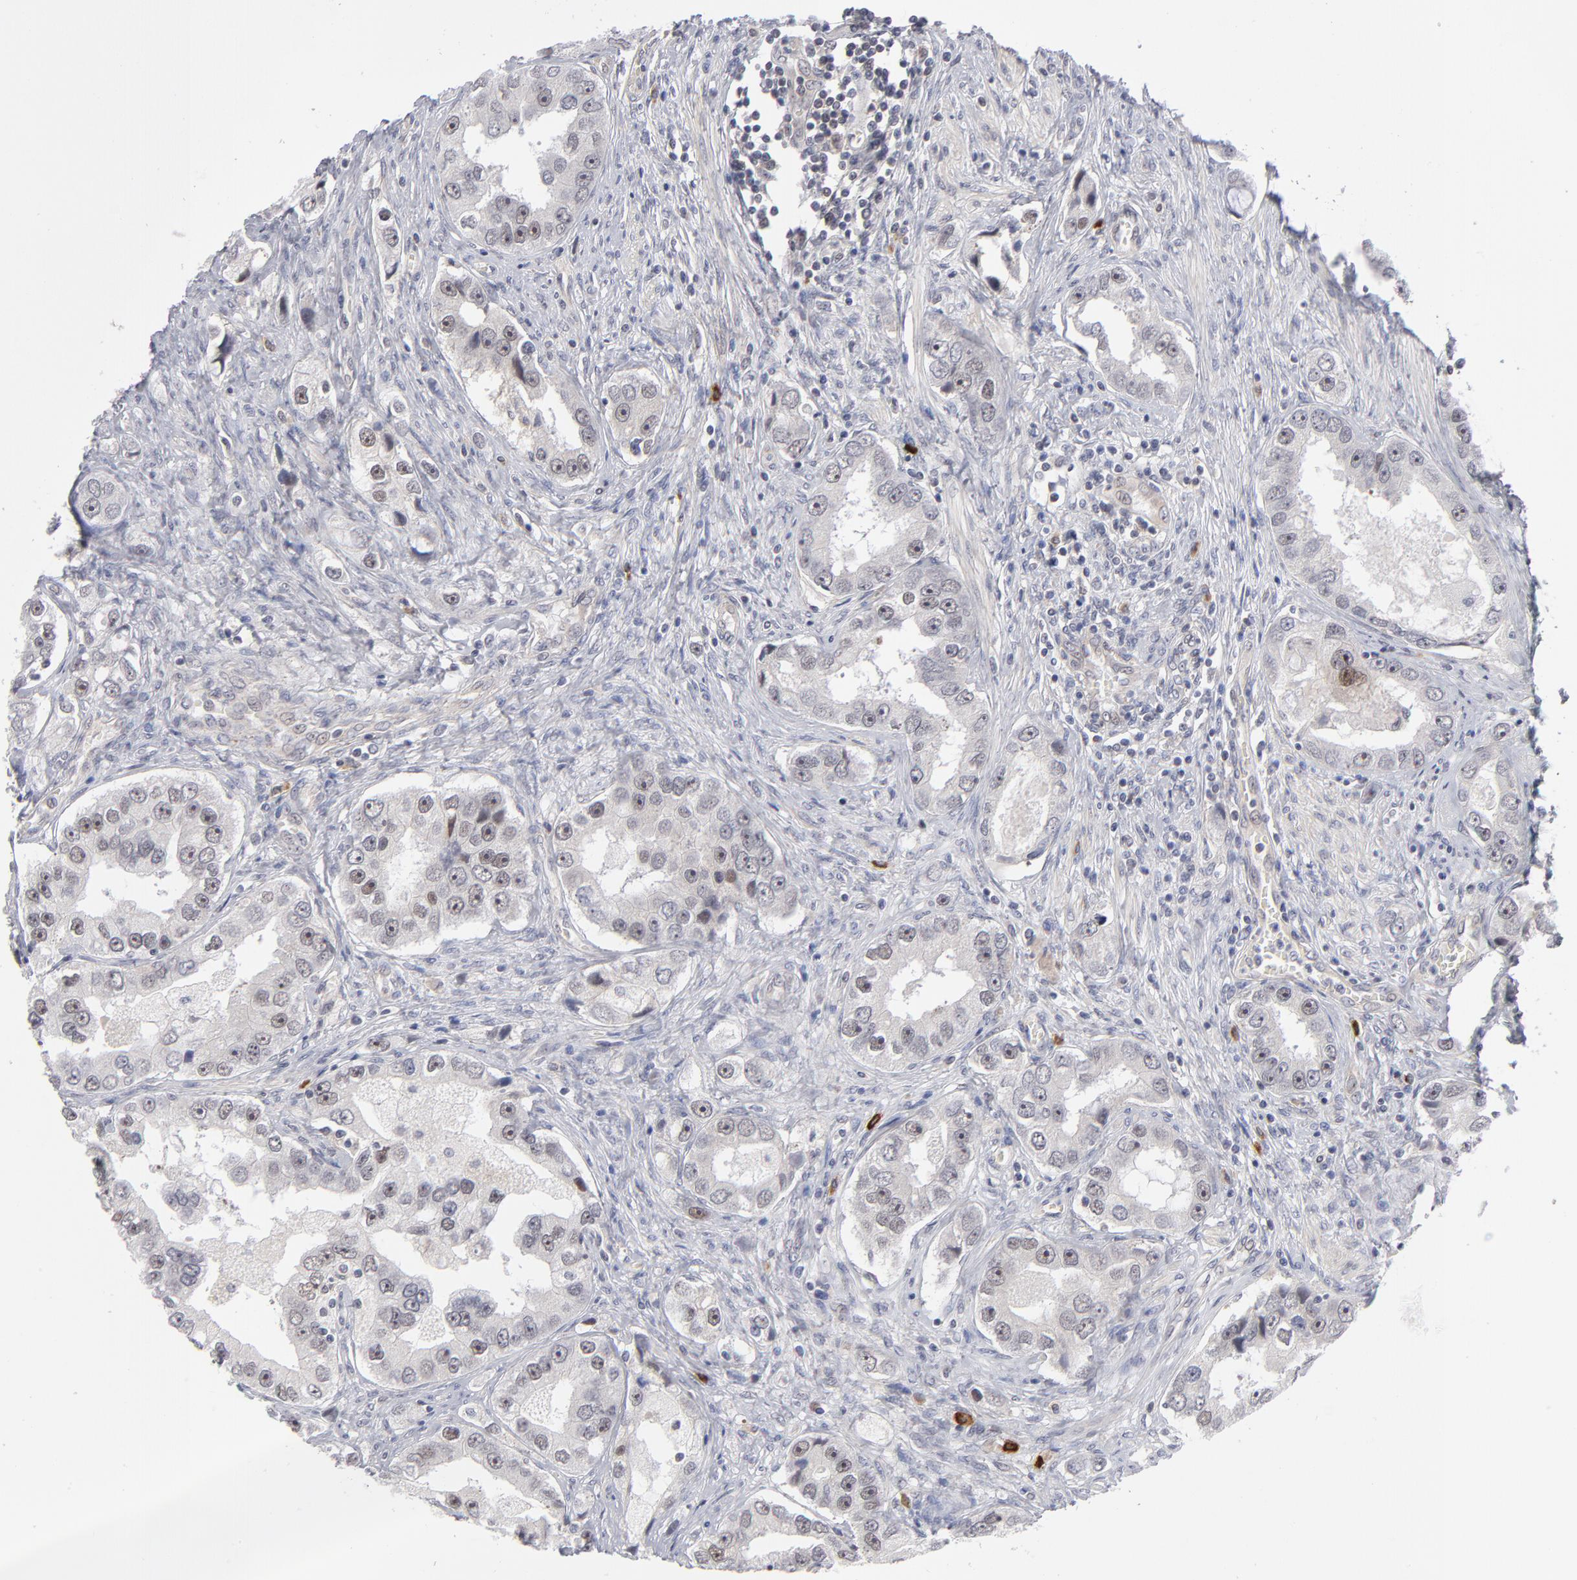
{"staining": {"intensity": "moderate", "quantity": "25%-75%", "location": "nuclear"}, "tissue": "prostate cancer", "cell_type": "Tumor cells", "image_type": "cancer", "snomed": [{"axis": "morphology", "description": "Adenocarcinoma, High grade"}, {"axis": "topography", "description": "Prostate"}], "caption": "Prostate adenocarcinoma (high-grade) was stained to show a protein in brown. There is medium levels of moderate nuclear positivity in approximately 25%-75% of tumor cells.", "gene": "NBN", "patient": {"sex": "male", "age": 63}}